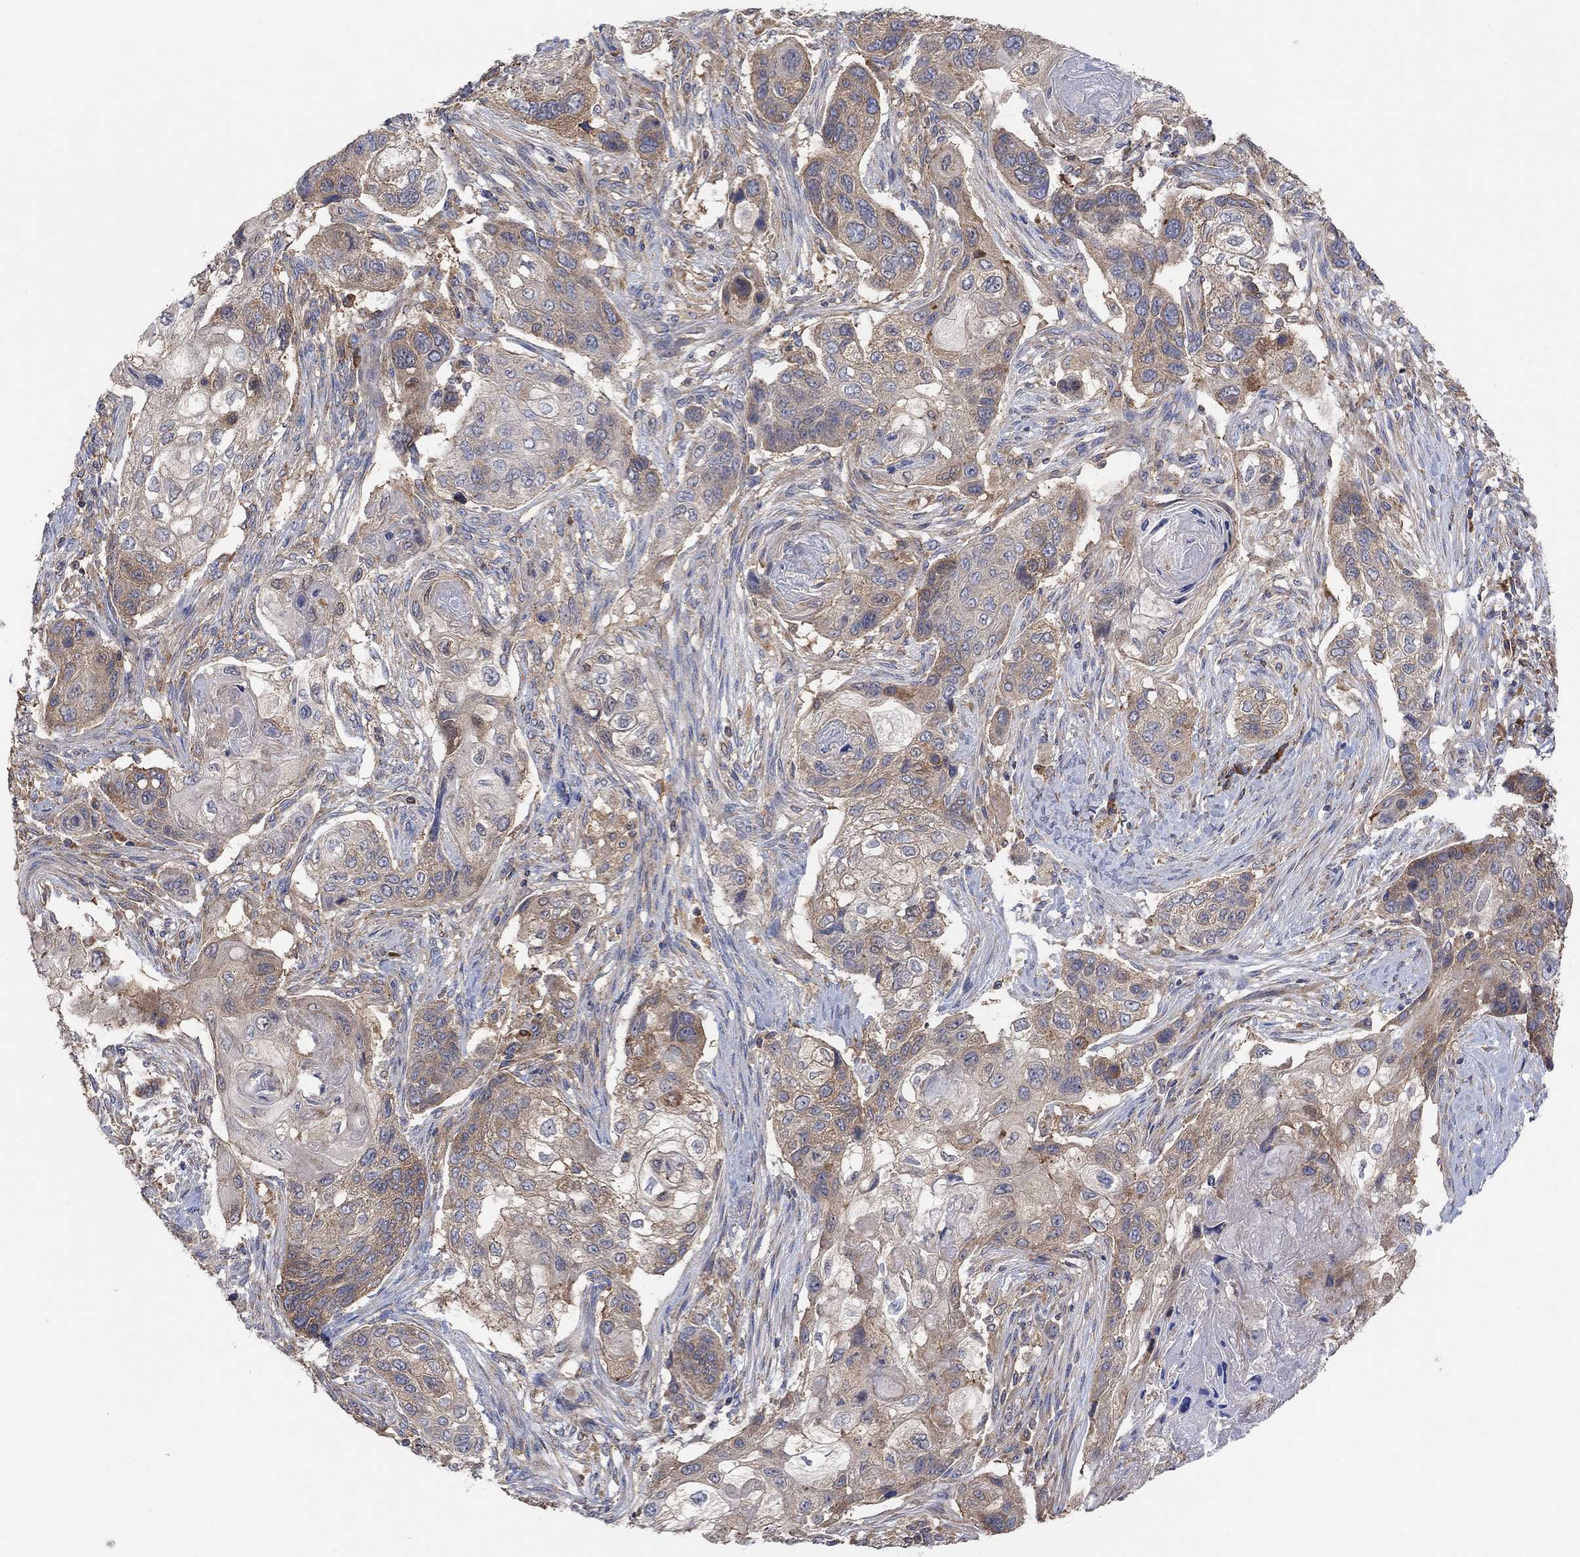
{"staining": {"intensity": "weak", "quantity": "25%-75%", "location": "cytoplasmic/membranous"}, "tissue": "lung cancer", "cell_type": "Tumor cells", "image_type": "cancer", "snomed": [{"axis": "morphology", "description": "Normal tissue, NOS"}, {"axis": "morphology", "description": "Squamous cell carcinoma, NOS"}, {"axis": "topography", "description": "Bronchus"}, {"axis": "topography", "description": "Lung"}], "caption": "Lung cancer (squamous cell carcinoma) tissue shows weak cytoplasmic/membranous staining in approximately 25%-75% of tumor cells", "gene": "BLOC1S3", "patient": {"sex": "male", "age": 69}}